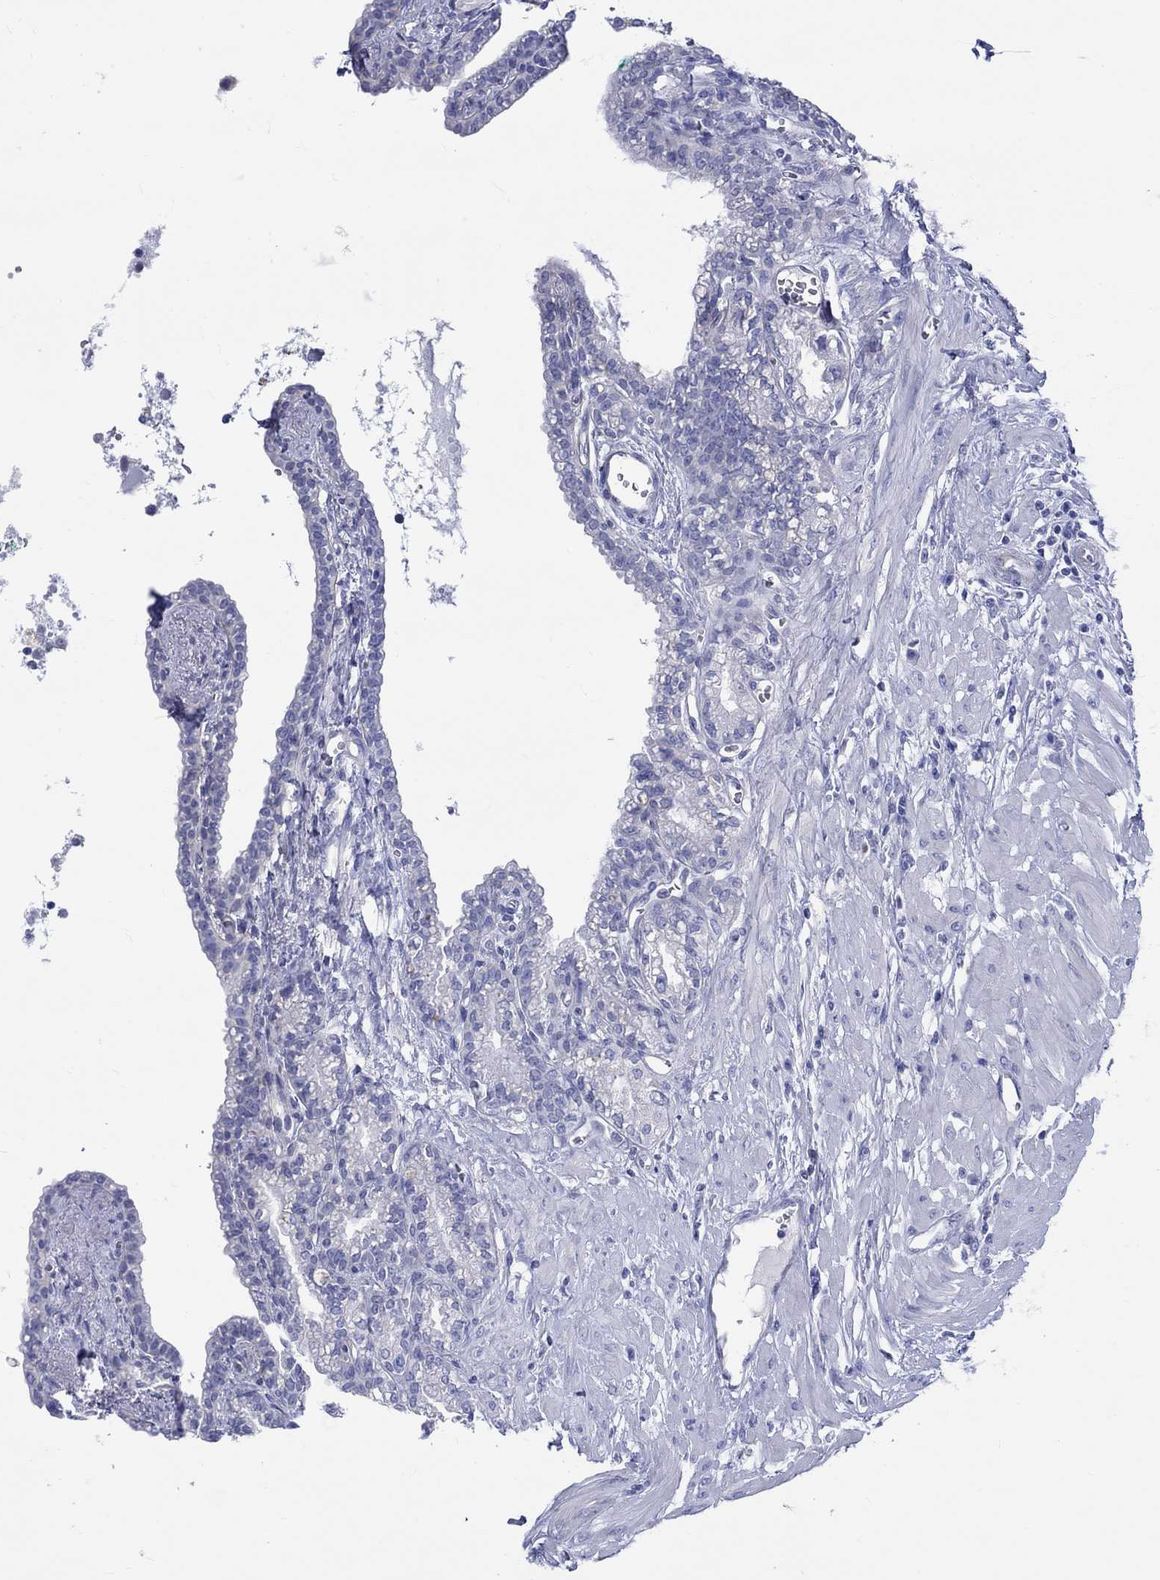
{"staining": {"intensity": "negative", "quantity": "none", "location": "none"}, "tissue": "seminal vesicle", "cell_type": "Glandular cells", "image_type": "normal", "snomed": [{"axis": "morphology", "description": "Normal tissue, NOS"}, {"axis": "morphology", "description": "Urothelial carcinoma, NOS"}, {"axis": "topography", "description": "Urinary bladder"}, {"axis": "topography", "description": "Seminal veicle"}], "caption": "Immunohistochemistry photomicrograph of unremarkable human seminal vesicle stained for a protein (brown), which demonstrates no positivity in glandular cells.", "gene": "SH2D7", "patient": {"sex": "male", "age": 76}}